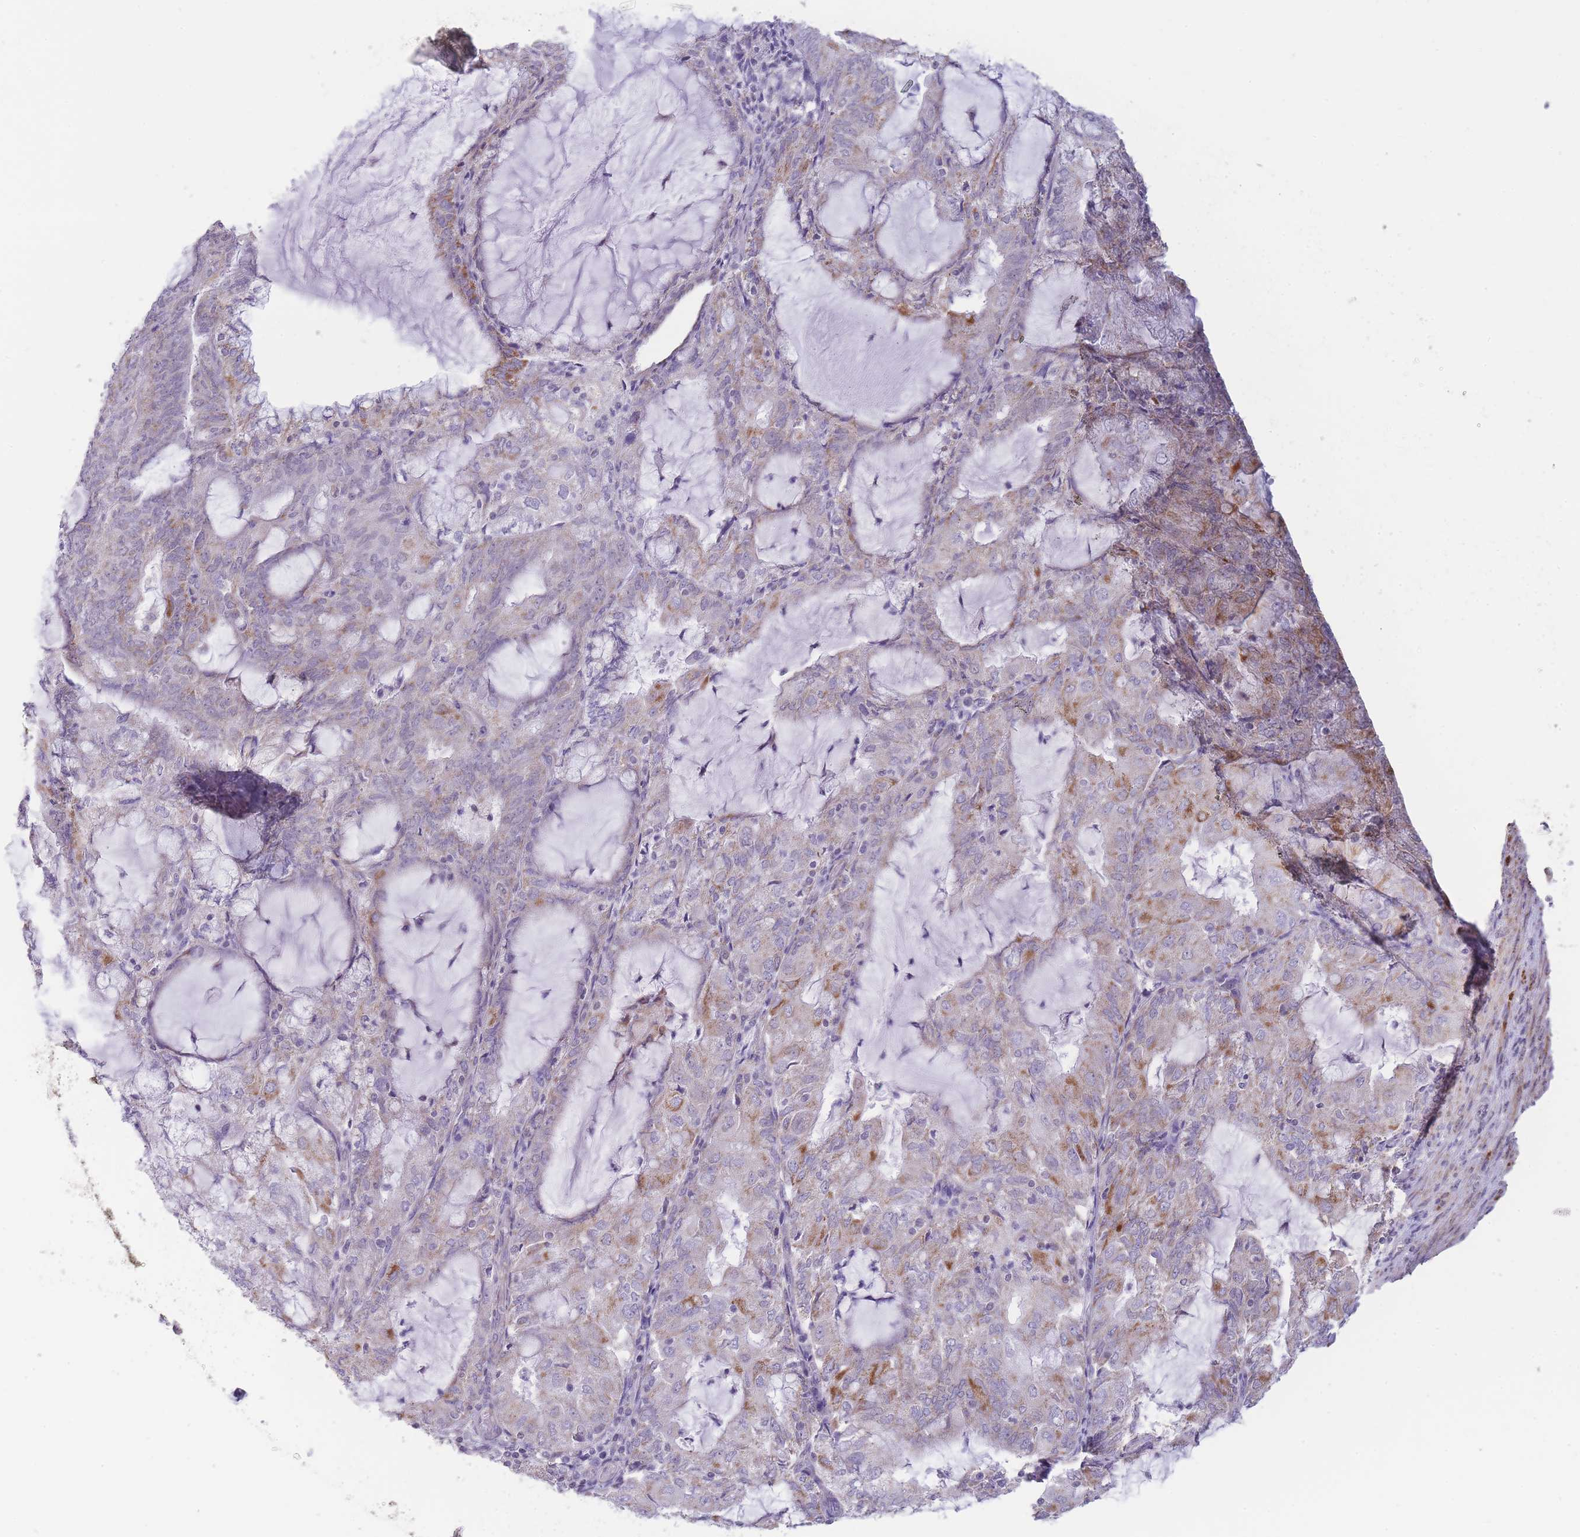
{"staining": {"intensity": "moderate", "quantity": "25%-75%", "location": "cytoplasmic/membranous"}, "tissue": "endometrial cancer", "cell_type": "Tumor cells", "image_type": "cancer", "snomed": [{"axis": "morphology", "description": "Adenocarcinoma, NOS"}, {"axis": "topography", "description": "Endometrium"}], "caption": "IHC (DAB (3,3'-diaminobenzidine)) staining of human endometrial adenocarcinoma exhibits moderate cytoplasmic/membranous protein positivity in approximately 25%-75% of tumor cells.", "gene": "ZBTB24", "patient": {"sex": "female", "age": 81}}